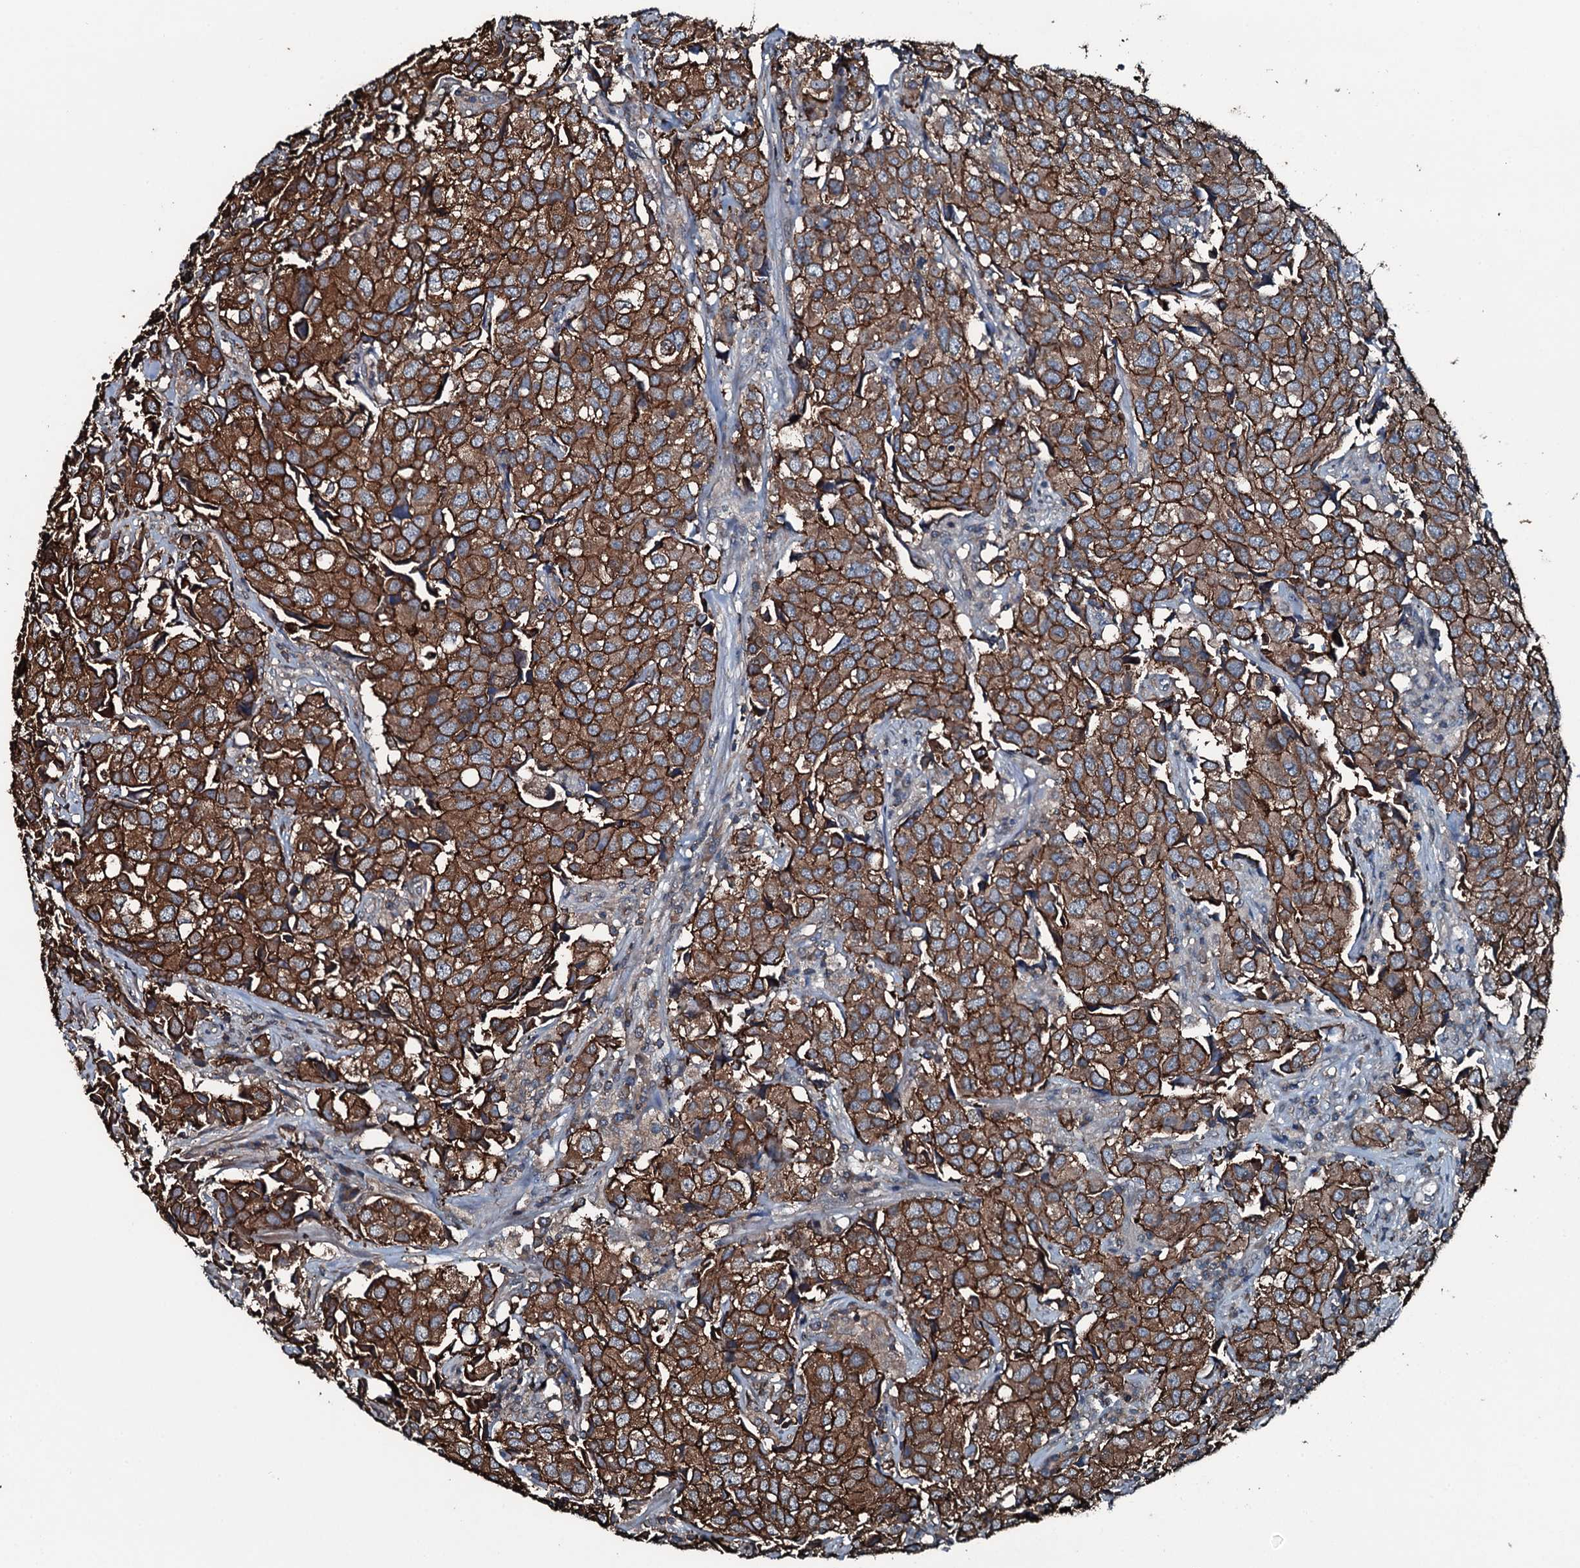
{"staining": {"intensity": "strong", "quantity": ">75%", "location": "cytoplasmic/membranous"}, "tissue": "urothelial cancer", "cell_type": "Tumor cells", "image_type": "cancer", "snomed": [{"axis": "morphology", "description": "Urothelial carcinoma, High grade"}, {"axis": "topography", "description": "Urinary bladder"}], "caption": "An image of human high-grade urothelial carcinoma stained for a protein demonstrates strong cytoplasmic/membranous brown staining in tumor cells. (DAB IHC, brown staining for protein, blue staining for nuclei).", "gene": "SLC25A38", "patient": {"sex": "female", "age": 75}}